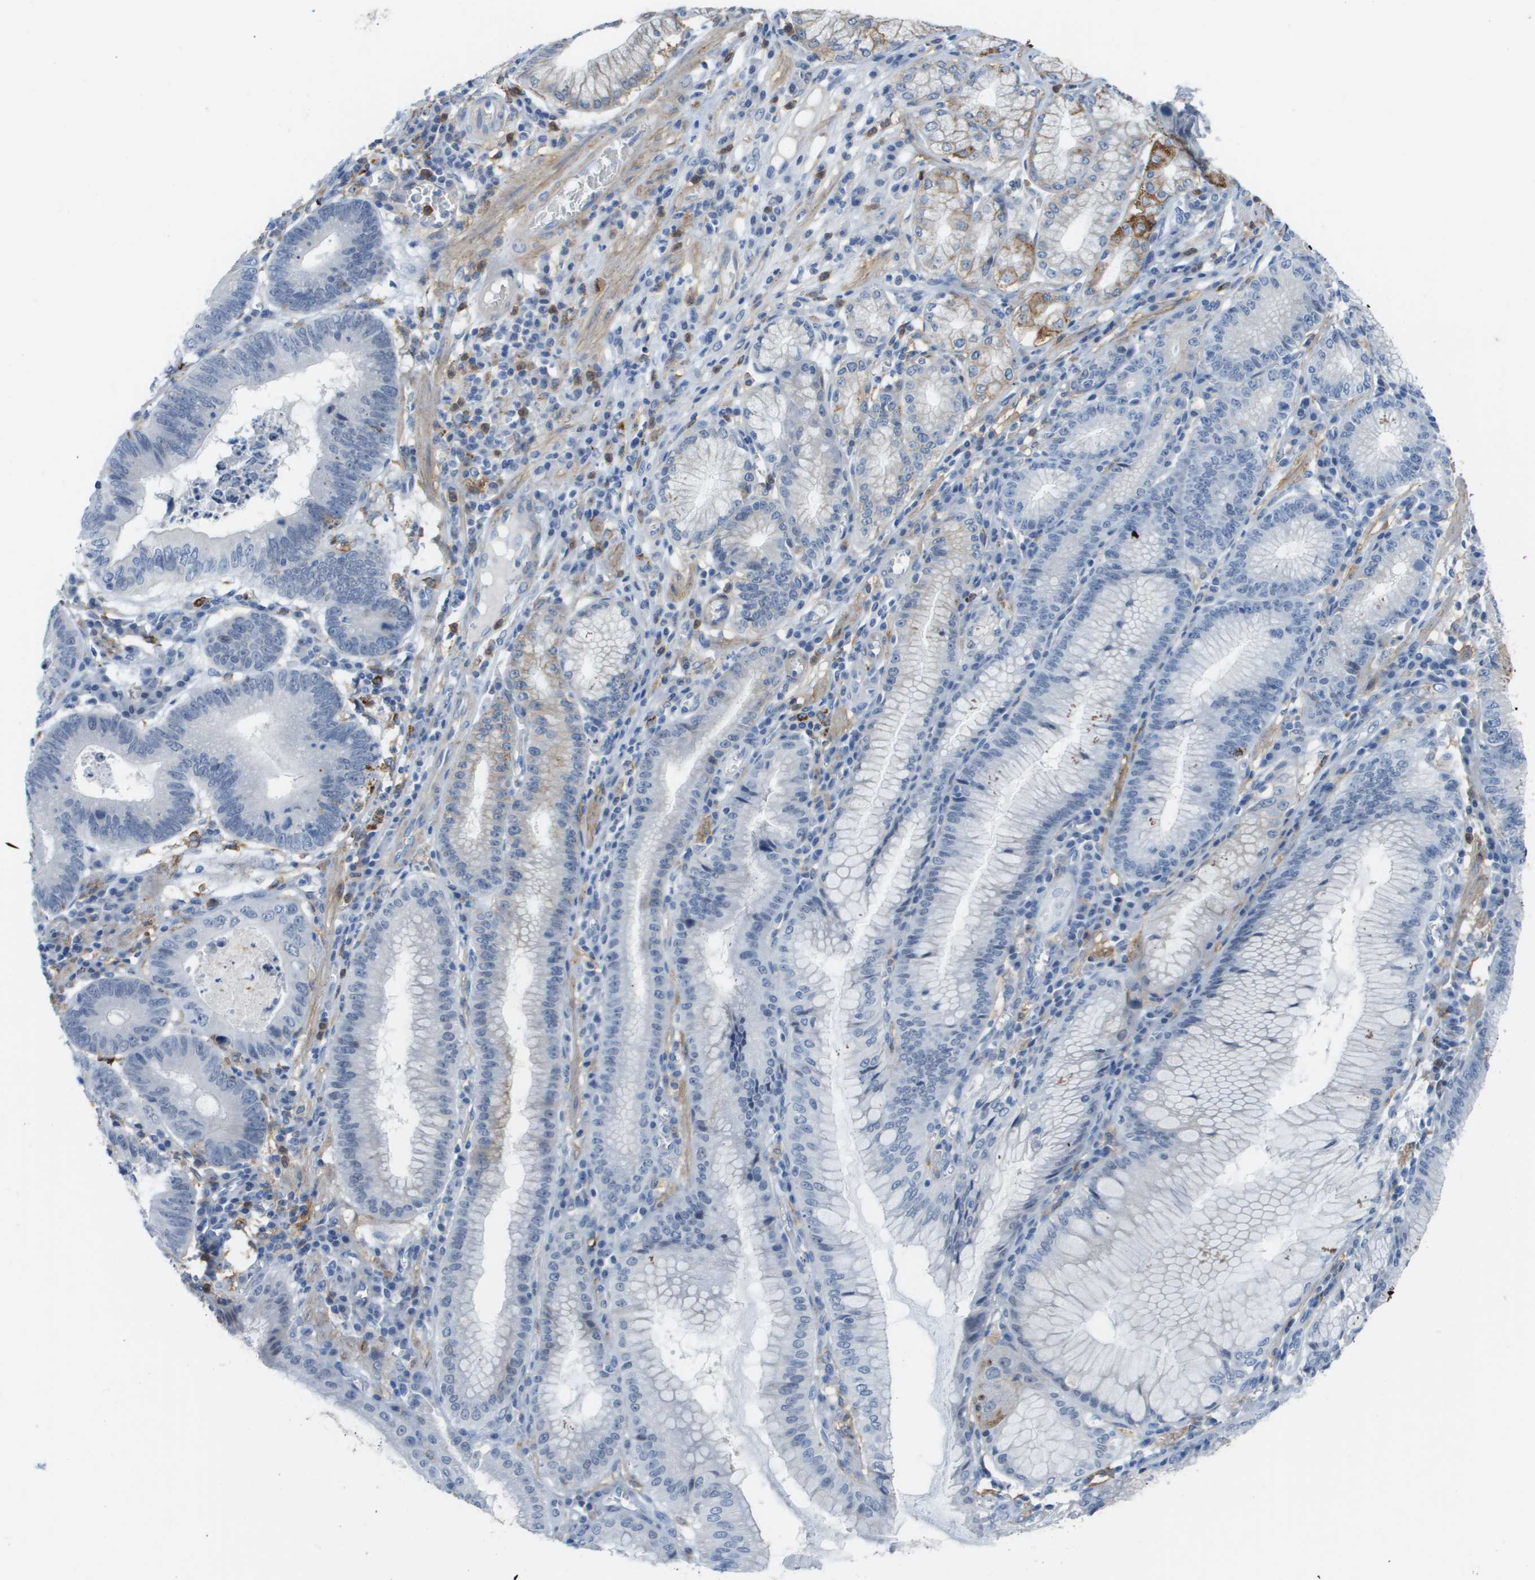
{"staining": {"intensity": "negative", "quantity": "none", "location": "none"}, "tissue": "stomach cancer", "cell_type": "Tumor cells", "image_type": "cancer", "snomed": [{"axis": "morphology", "description": "Adenocarcinoma, NOS"}, {"axis": "topography", "description": "Stomach"}], "caption": "IHC of stomach cancer (adenocarcinoma) exhibits no positivity in tumor cells.", "gene": "ZBTB43", "patient": {"sex": "male", "age": 59}}